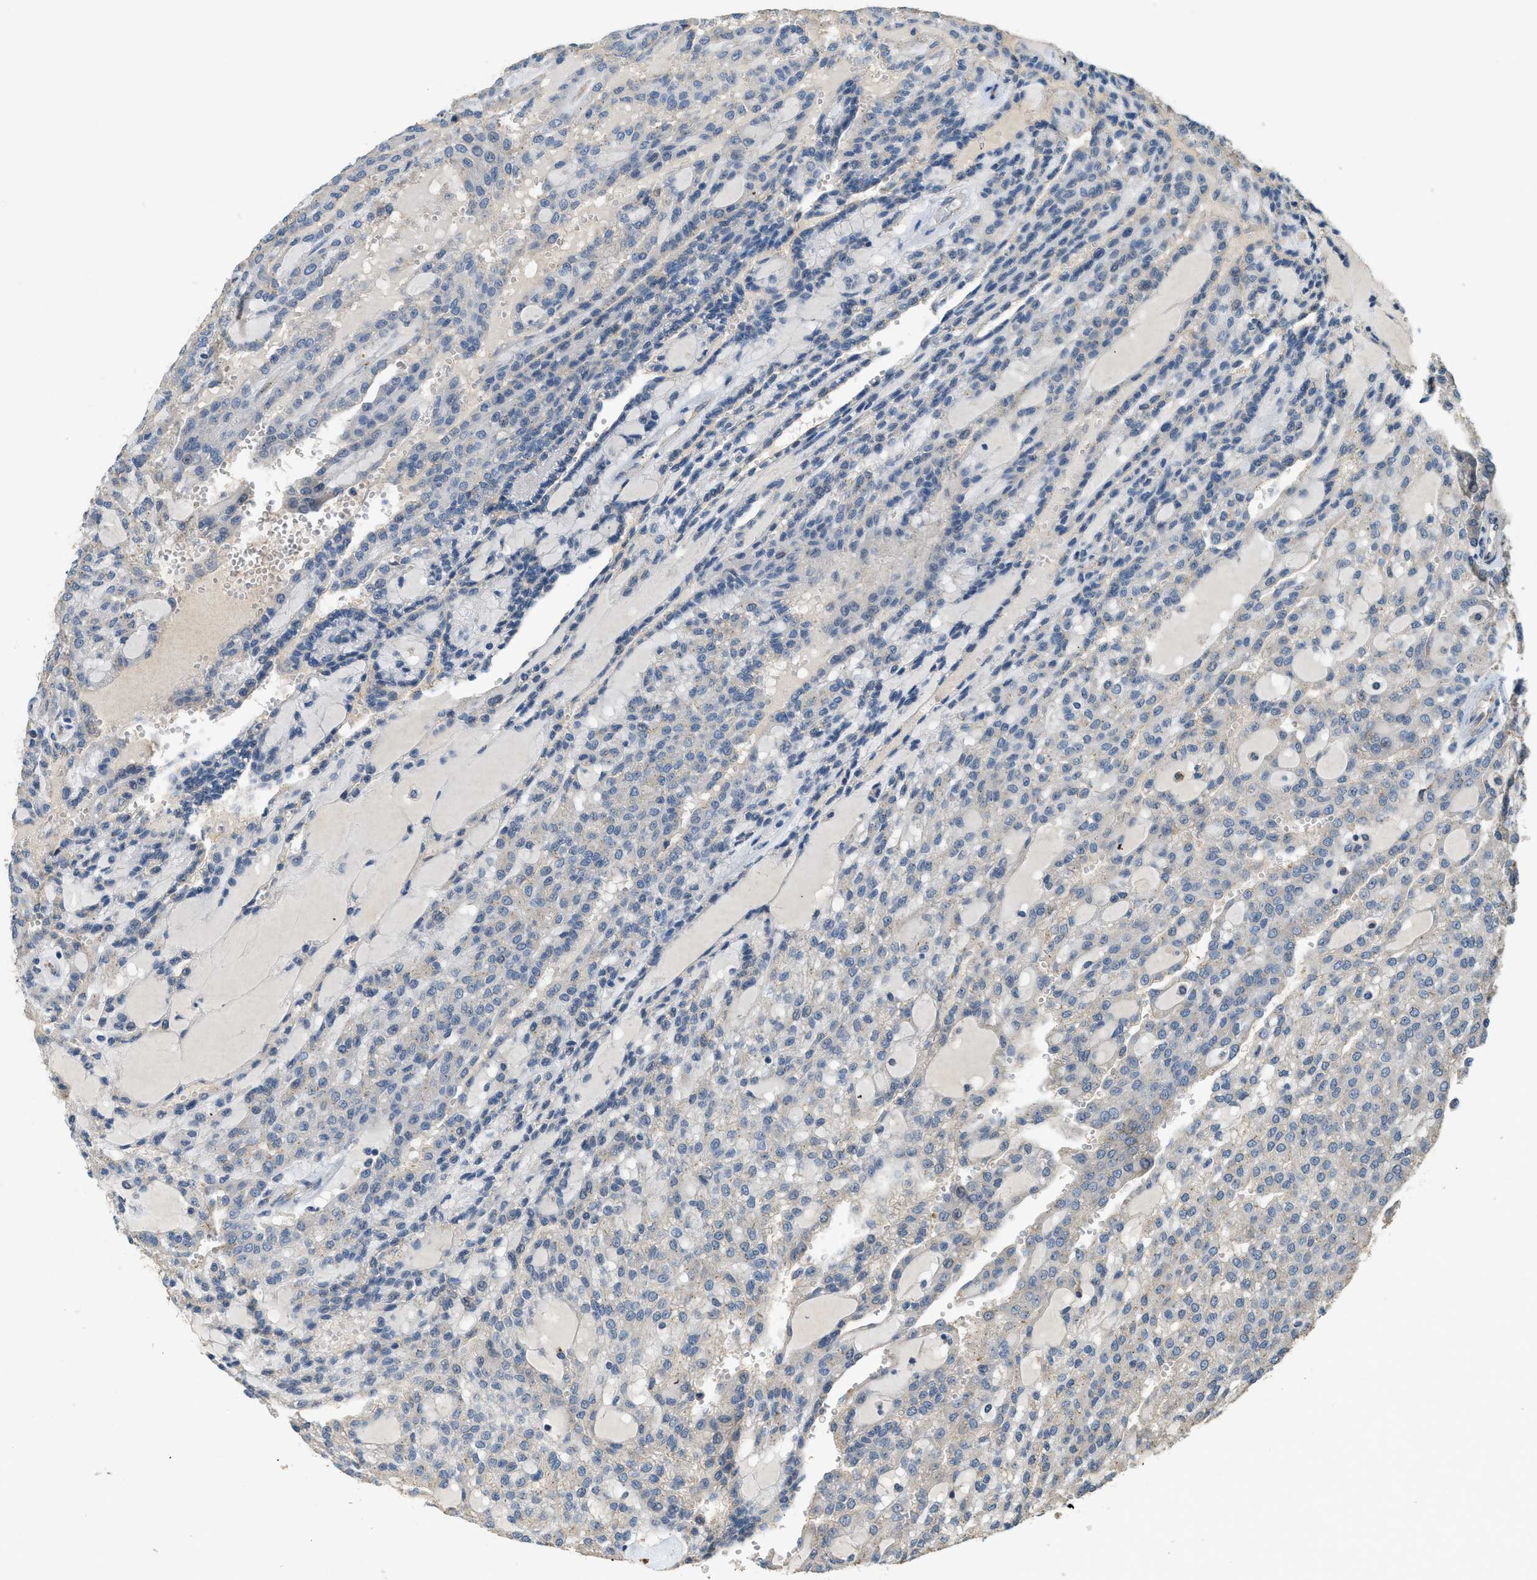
{"staining": {"intensity": "negative", "quantity": "none", "location": "none"}, "tissue": "renal cancer", "cell_type": "Tumor cells", "image_type": "cancer", "snomed": [{"axis": "morphology", "description": "Adenocarcinoma, NOS"}, {"axis": "topography", "description": "Kidney"}], "caption": "A micrograph of human adenocarcinoma (renal) is negative for staining in tumor cells.", "gene": "CFLAR", "patient": {"sex": "male", "age": 63}}